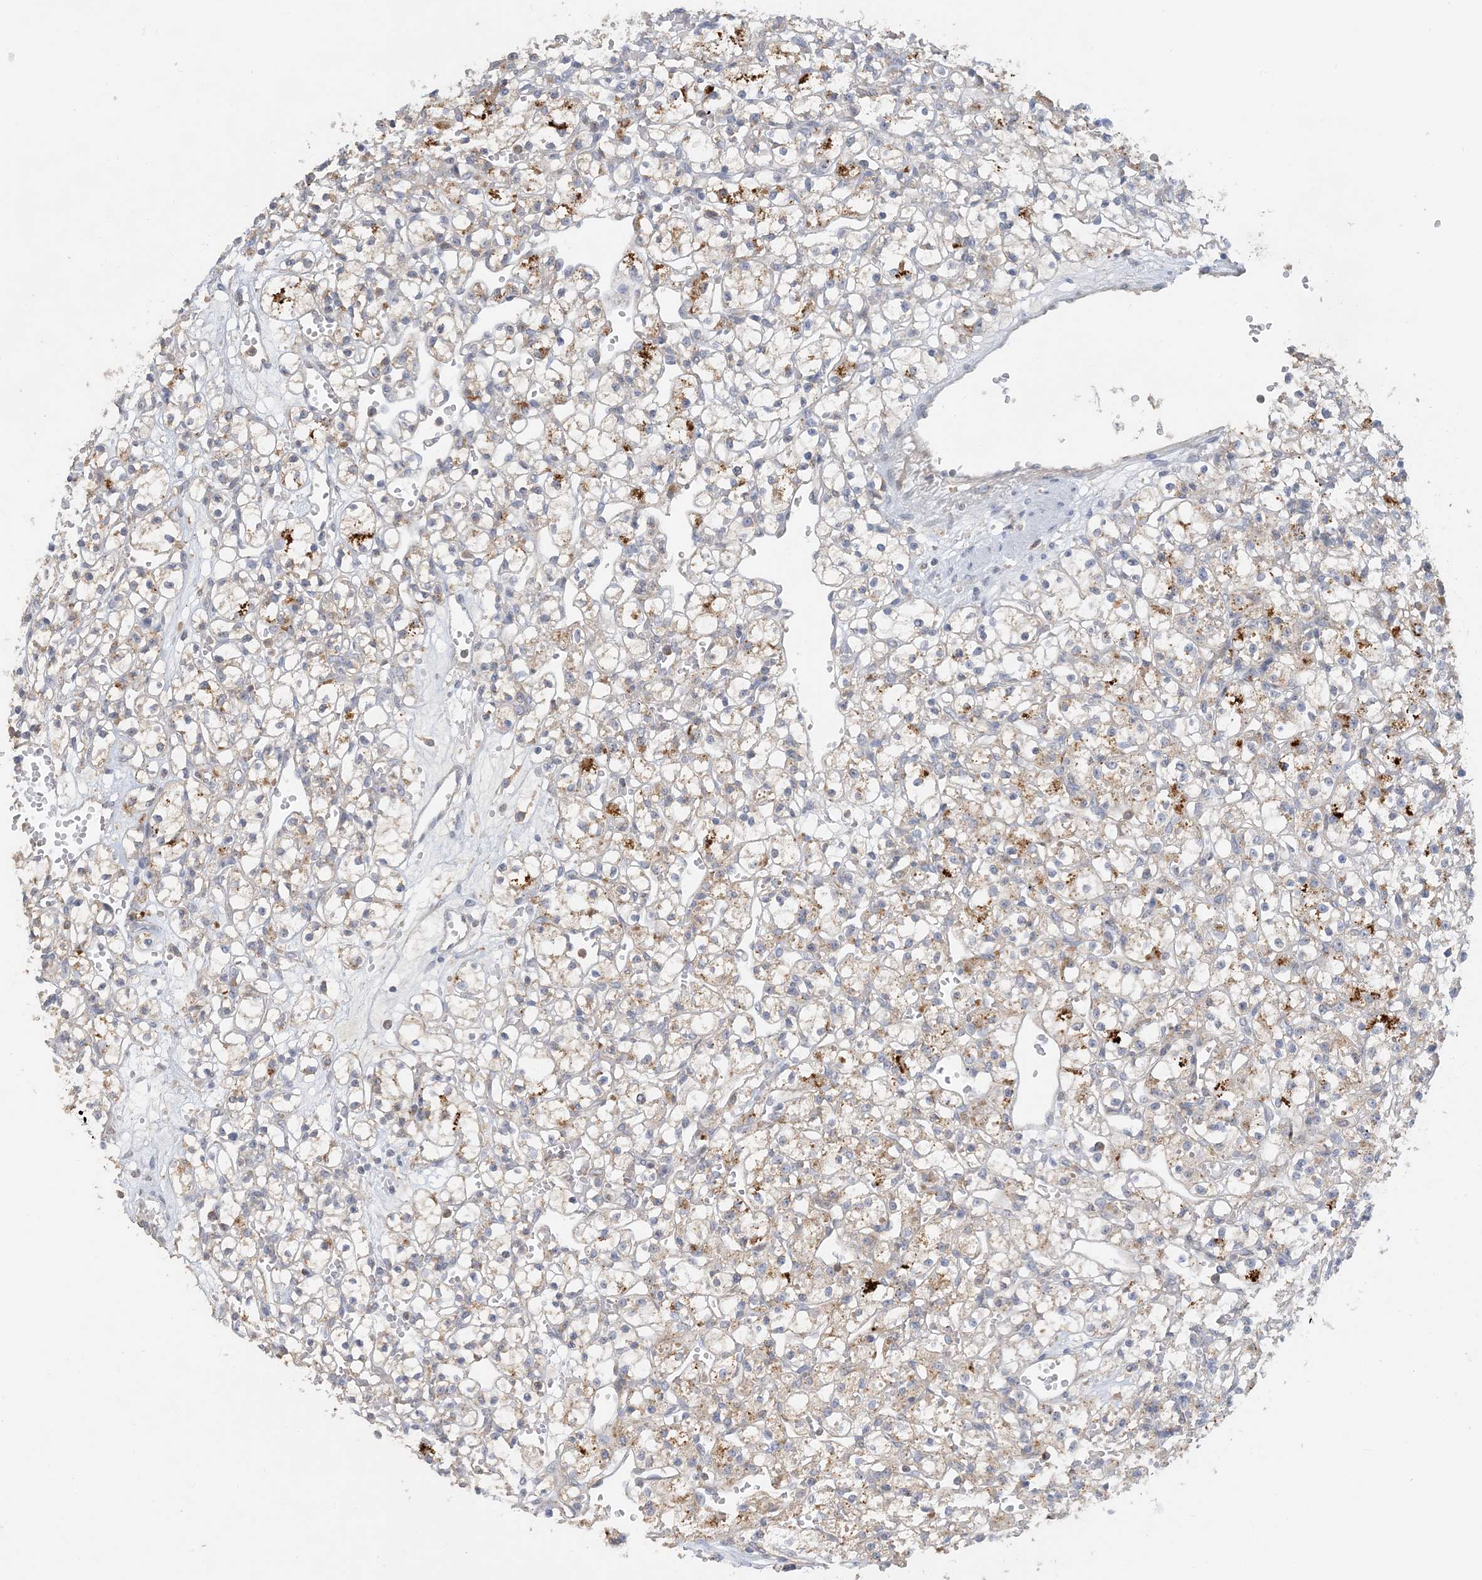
{"staining": {"intensity": "weak", "quantity": "25%-75%", "location": "cytoplasmic/membranous"}, "tissue": "renal cancer", "cell_type": "Tumor cells", "image_type": "cancer", "snomed": [{"axis": "morphology", "description": "Adenocarcinoma, NOS"}, {"axis": "topography", "description": "Kidney"}], "caption": "The immunohistochemical stain highlights weak cytoplasmic/membranous expression in tumor cells of adenocarcinoma (renal) tissue. The protein of interest is stained brown, and the nuclei are stained in blue (DAB (3,3'-diaminobenzidine) IHC with brightfield microscopy, high magnification).", "gene": "SPPL2A", "patient": {"sex": "female", "age": 59}}